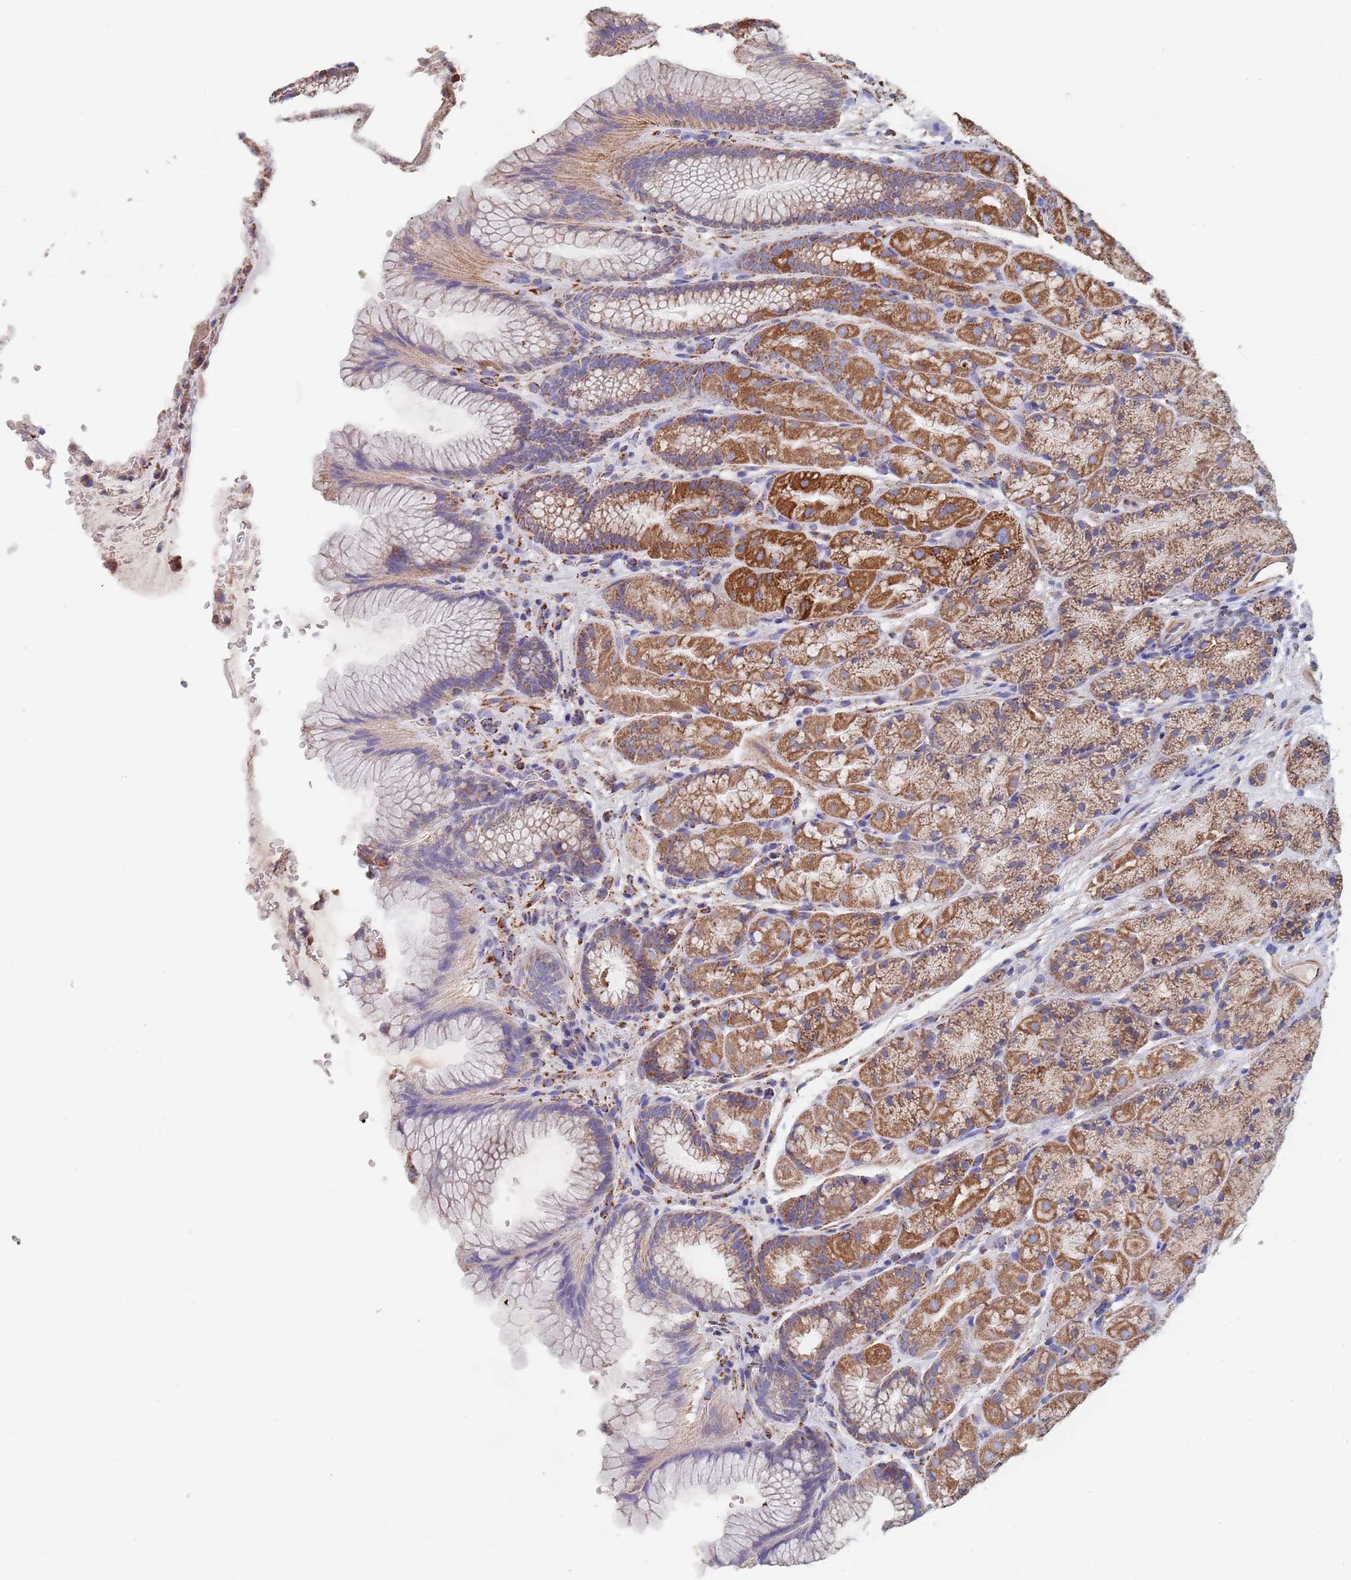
{"staining": {"intensity": "strong", "quantity": ">75%", "location": "cytoplasmic/membranous"}, "tissue": "stomach", "cell_type": "Glandular cells", "image_type": "normal", "snomed": [{"axis": "morphology", "description": "Normal tissue, NOS"}, {"axis": "topography", "description": "Stomach"}], "caption": "Unremarkable stomach reveals strong cytoplasmic/membranous staining in about >75% of glandular cells.", "gene": "PGP", "patient": {"sex": "male", "age": 63}}